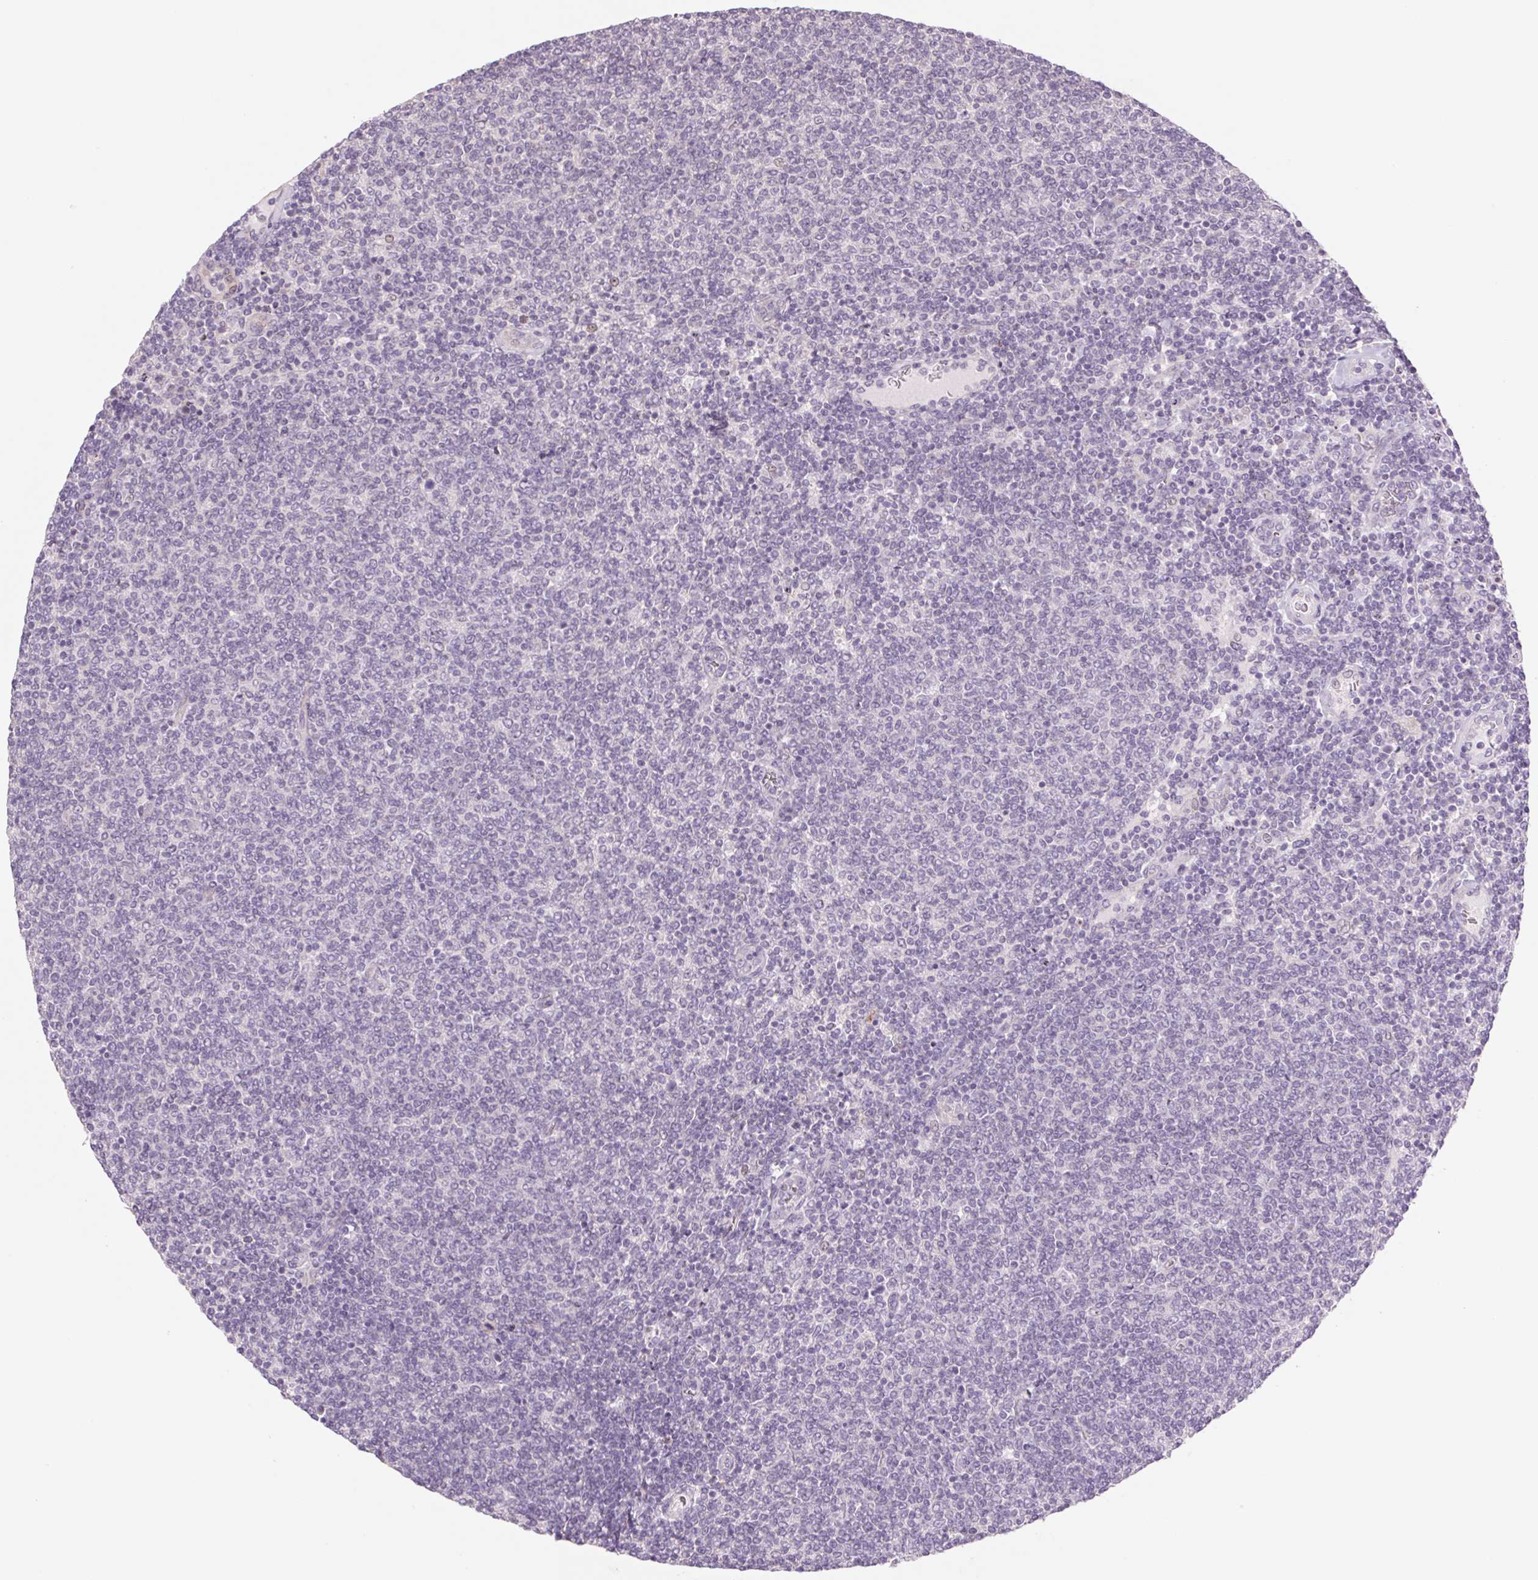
{"staining": {"intensity": "negative", "quantity": "none", "location": "none"}, "tissue": "lymphoma", "cell_type": "Tumor cells", "image_type": "cancer", "snomed": [{"axis": "morphology", "description": "Malignant lymphoma, non-Hodgkin's type, Low grade"}, {"axis": "topography", "description": "Lymph node"}], "caption": "Human malignant lymphoma, non-Hodgkin's type (low-grade) stained for a protein using IHC displays no staining in tumor cells.", "gene": "KRT1", "patient": {"sex": "male", "age": 52}}